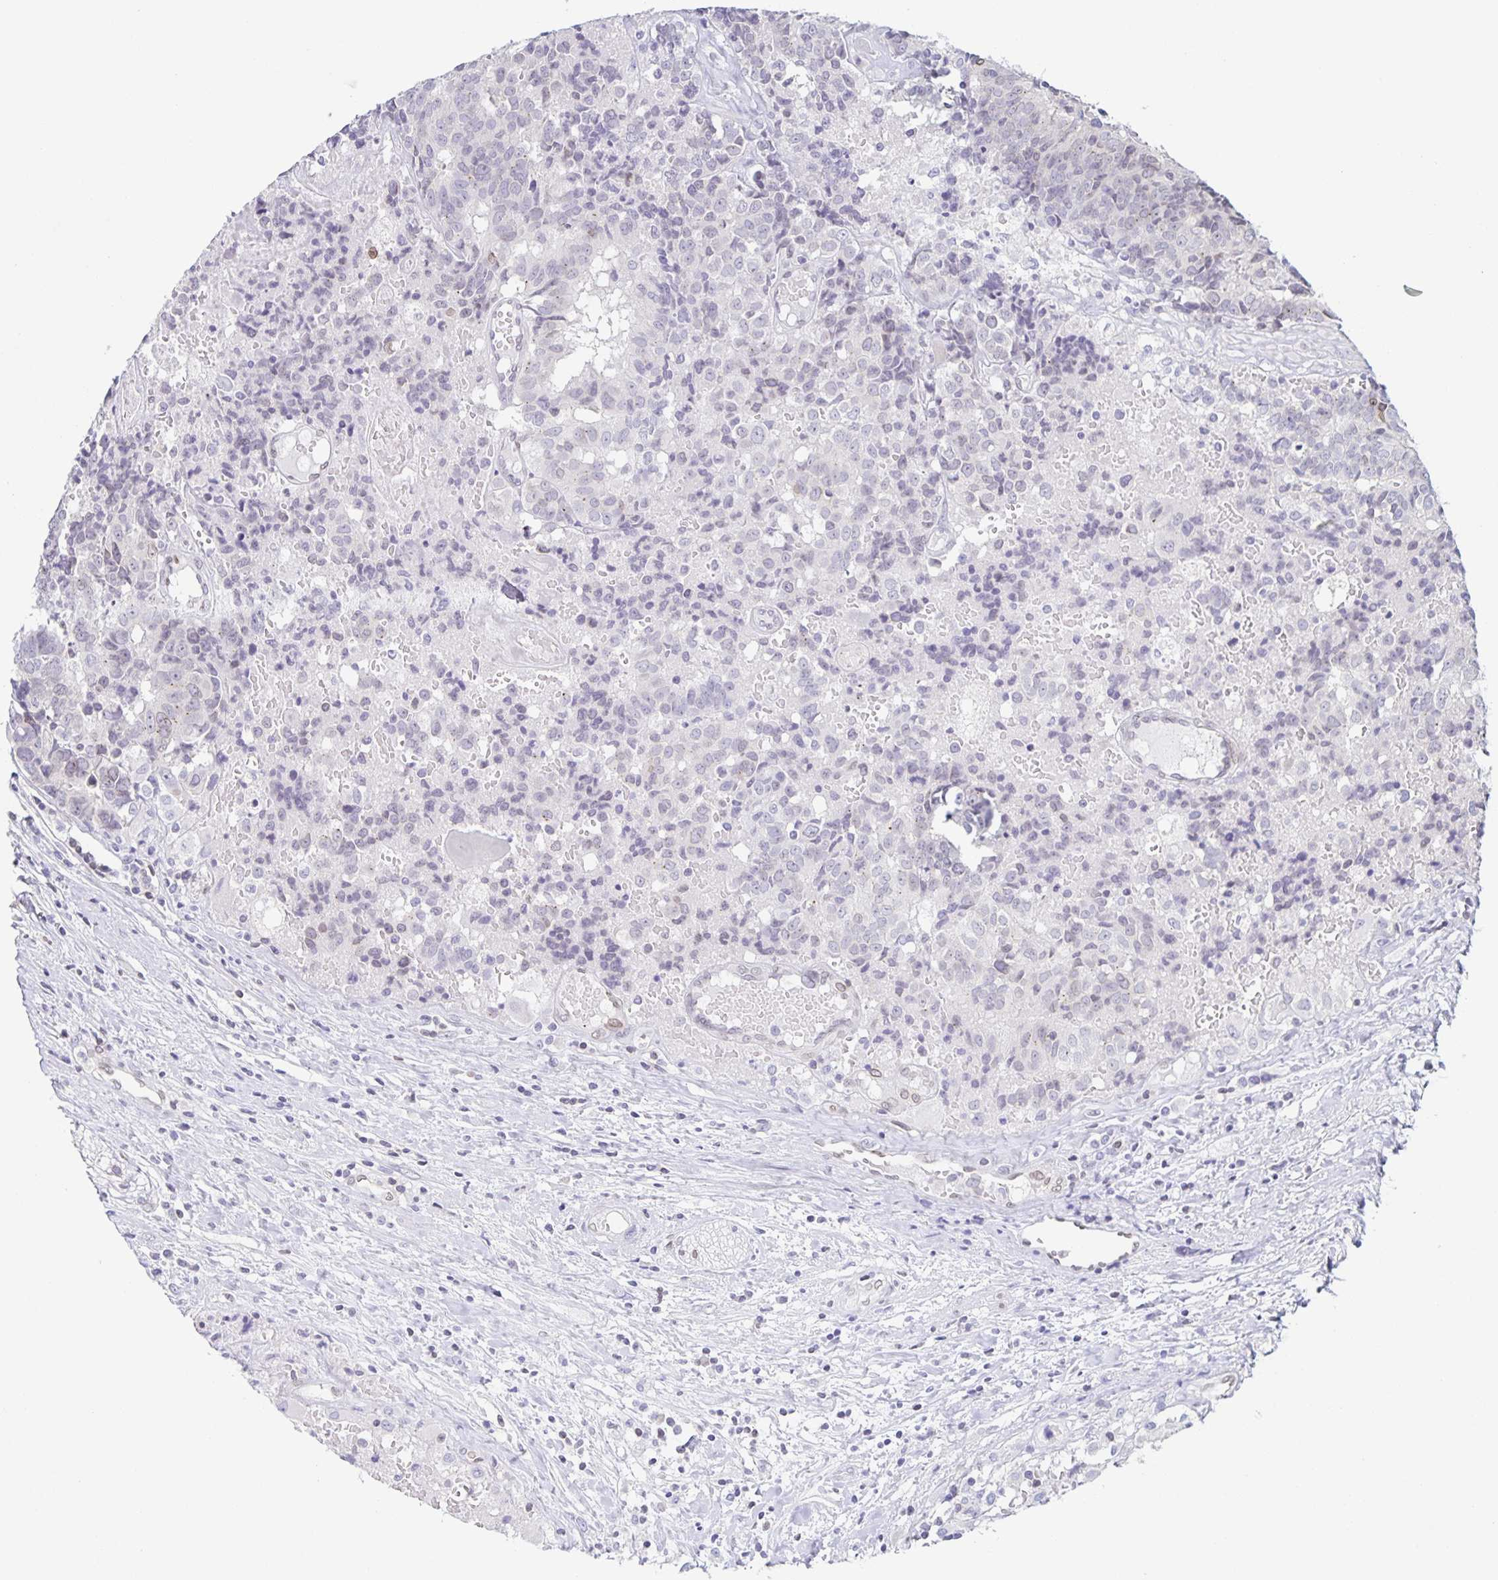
{"staining": {"intensity": "negative", "quantity": "none", "location": "none"}, "tissue": "prostate cancer", "cell_type": "Tumor cells", "image_type": "cancer", "snomed": [{"axis": "morphology", "description": "Adenocarcinoma, High grade"}, {"axis": "topography", "description": "Prostate and seminal vesicle, NOS"}], "caption": "Immunohistochemical staining of human prostate cancer (adenocarcinoma (high-grade)) exhibits no significant expression in tumor cells.", "gene": "SYNE2", "patient": {"sex": "male", "age": 60}}